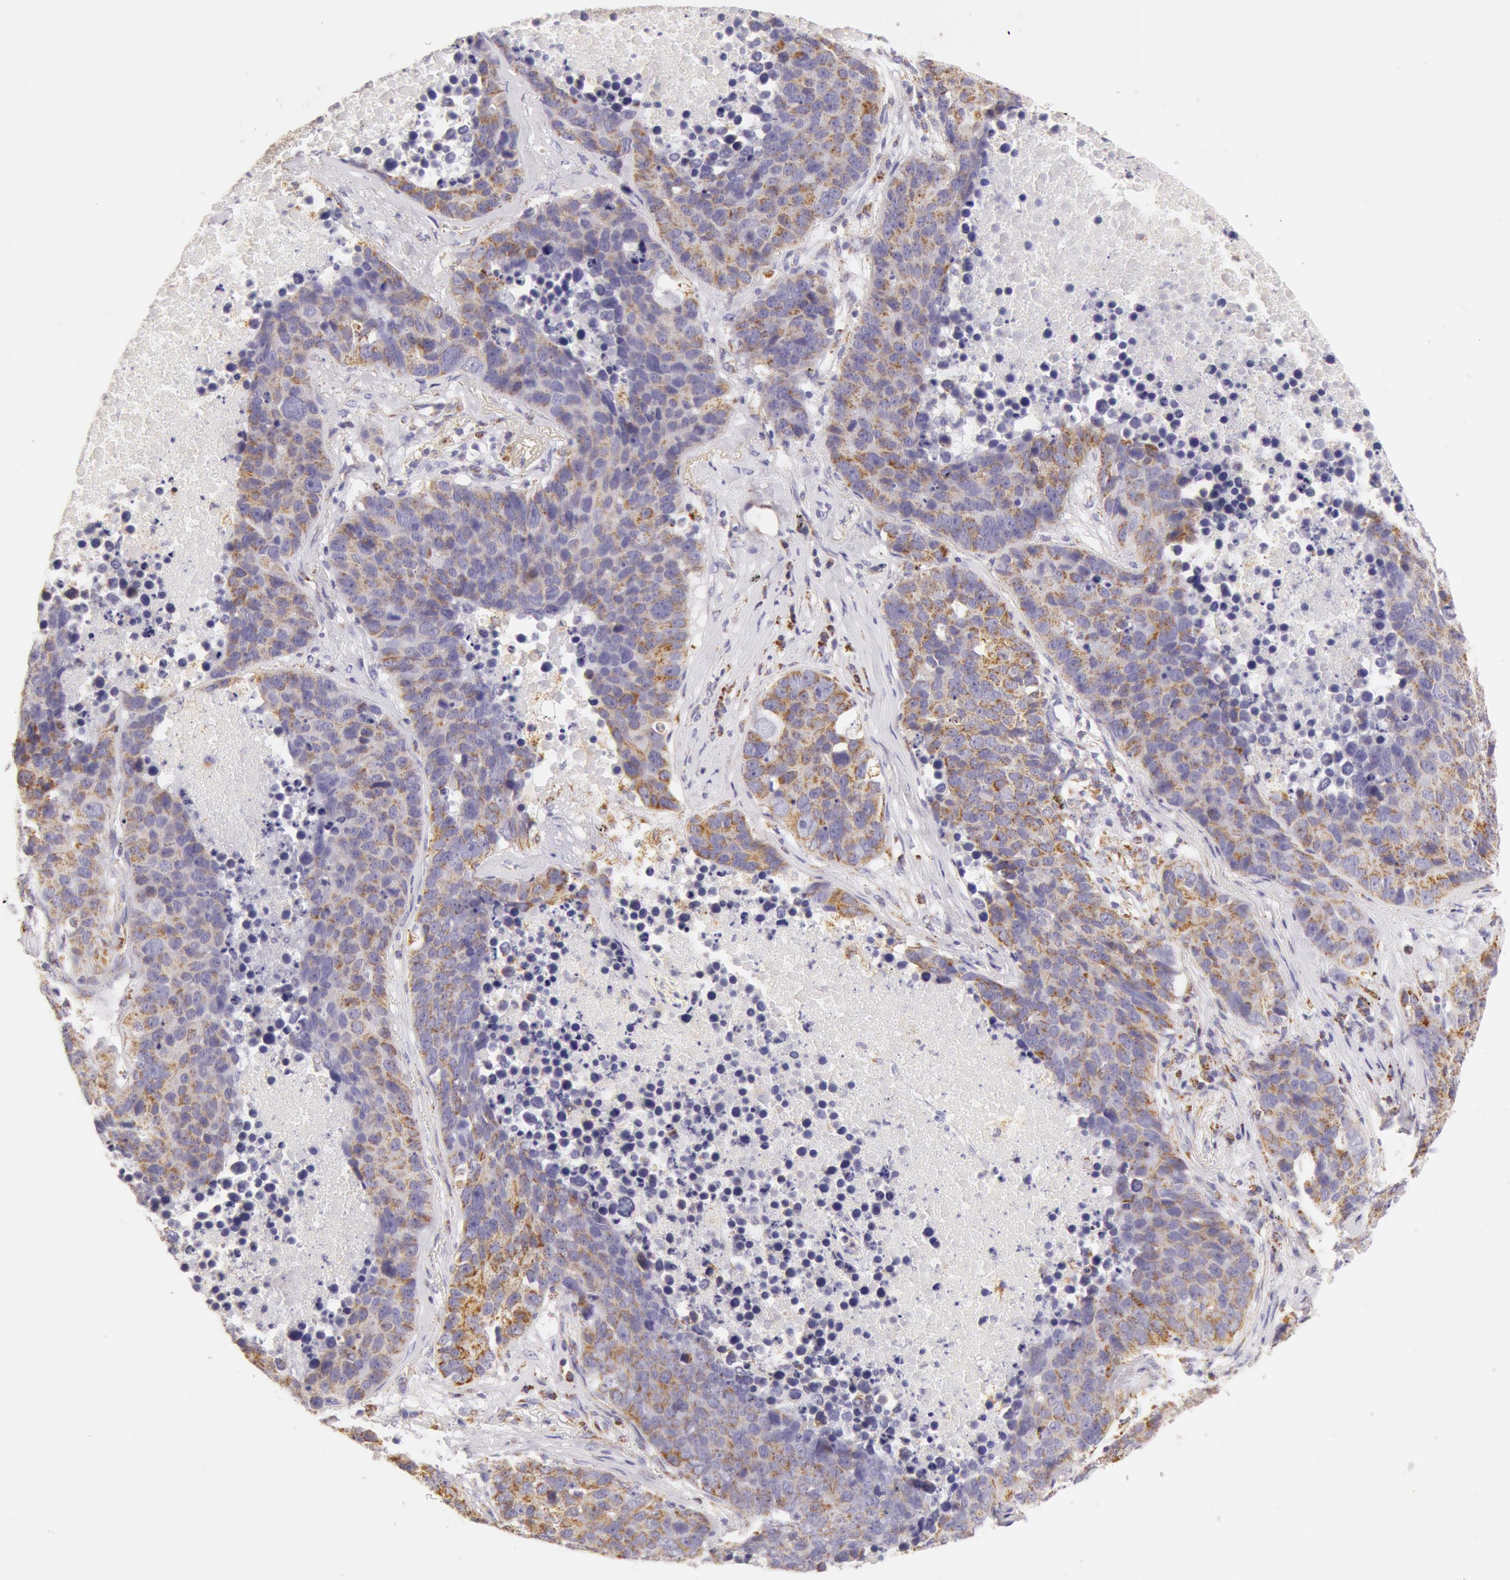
{"staining": {"intensity": "moderate", "quantity": "25%-75%", "location": "cytoplasmic/membranous"}, "tissue": "lung cancer", "cell_type": "Tumor cells", "image_type": "cancer", "snomed": [{"axis": "morphology", "description": "Carcinoid, malignant, NOS"}, {"axis": "topography", "description": "Lung"}], "caption": "This image exhibits immunohistochemistry staining of human carcinoid (malignant) (lung), with medium moderate cytoplasmic/membranous positivity in about 25%-75% of tumor cells.", "gene": "ATP5F1B", "patient": {"sex": "male", "age": 60}}